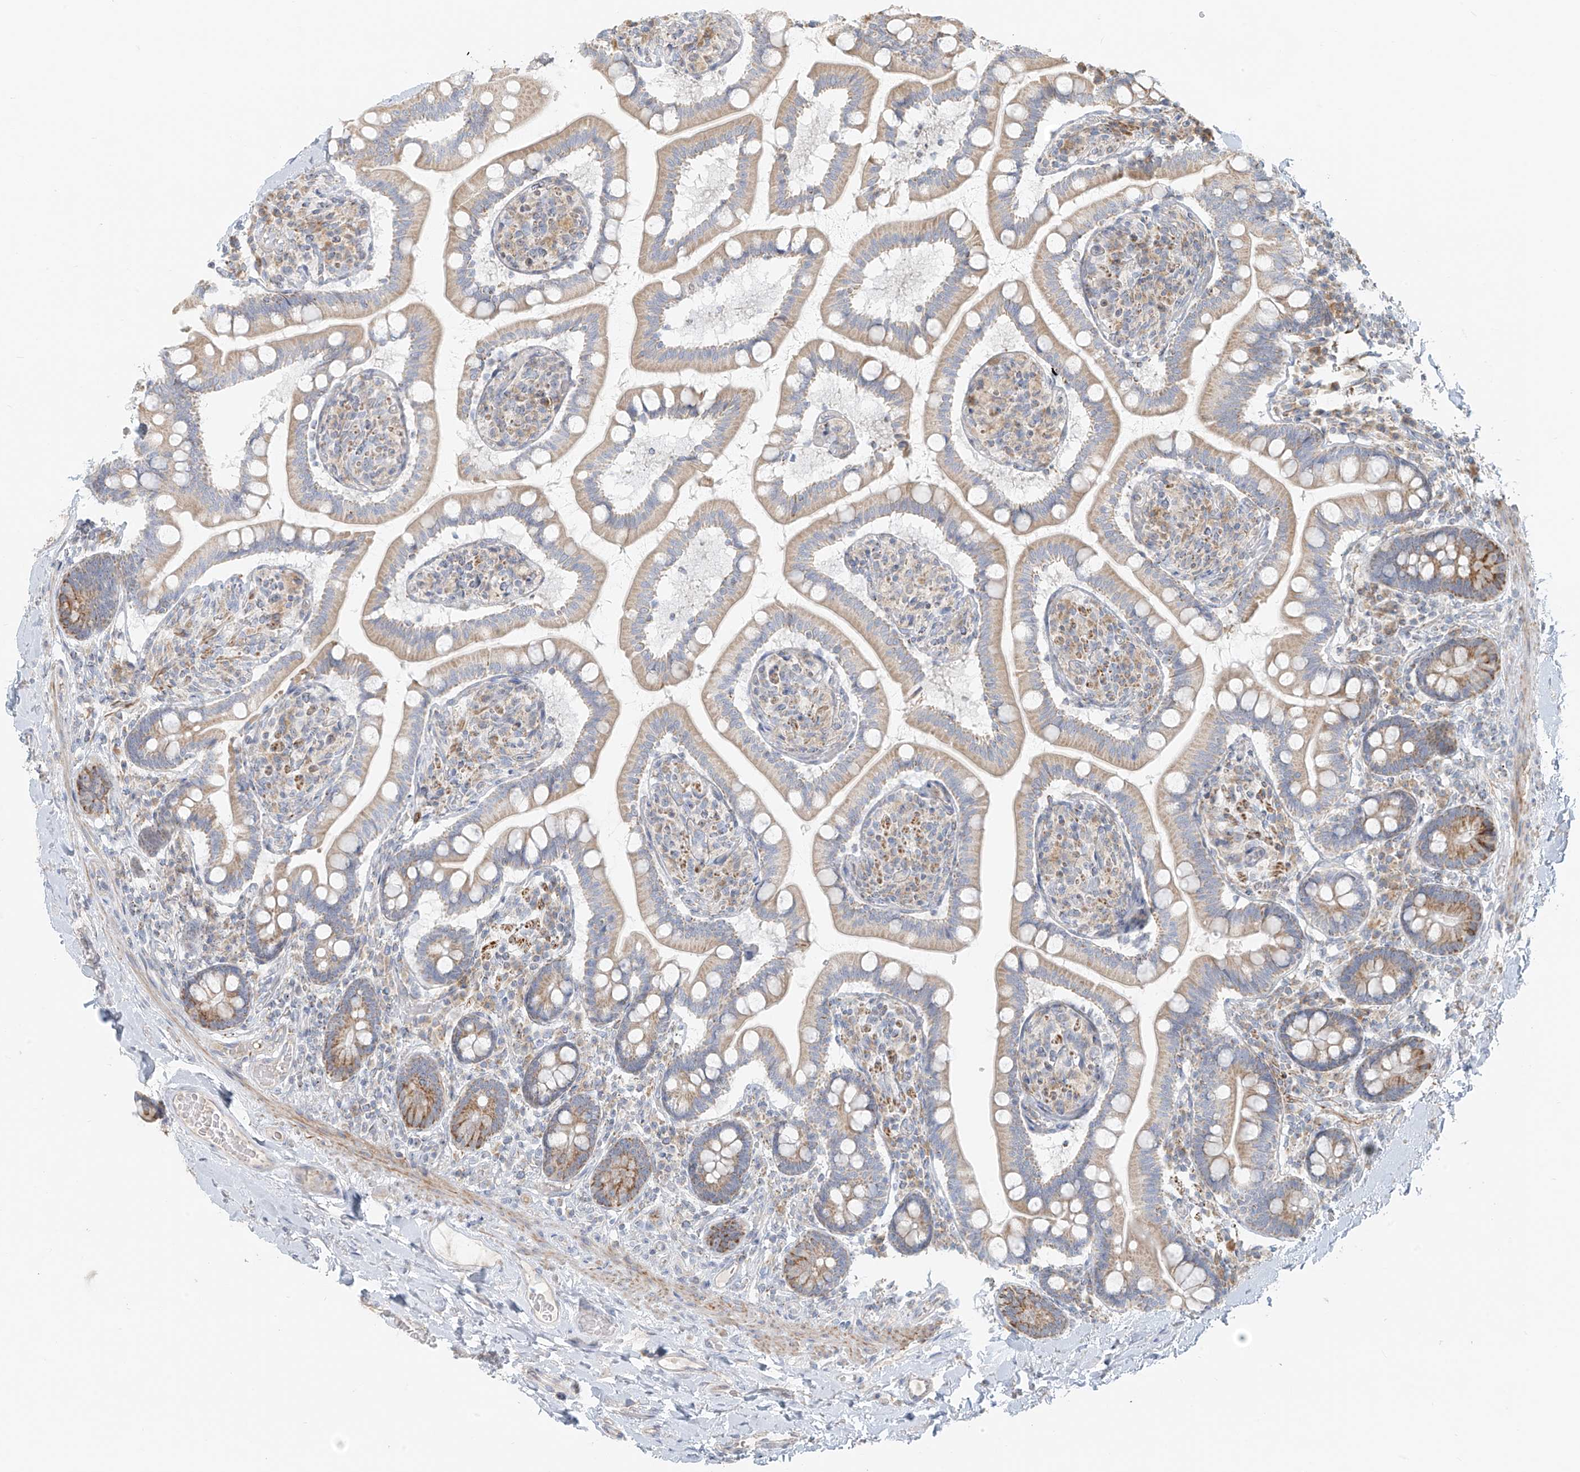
{"staining": {"intensity": "moderate", "quantity": "25%-75%", "location": "cytoplasmic/membranous"}, "tissue": "small intestine", "cell_type": "Glandular cells", "image_type": "normal", "snomed": [{"axis": "morphology", "description": "Normal tissue, NOS"}, {"axis": "topography", "description": "Small intestine"}], "caption": "Immunohistochemical staining of benign human small intestine demonstrates medium levels of moderate cytoplasmic/membranous expression in about 25%-75% of glandular cells.", "gene": "UST", "patient": {"sex": "female", "age": 64}}